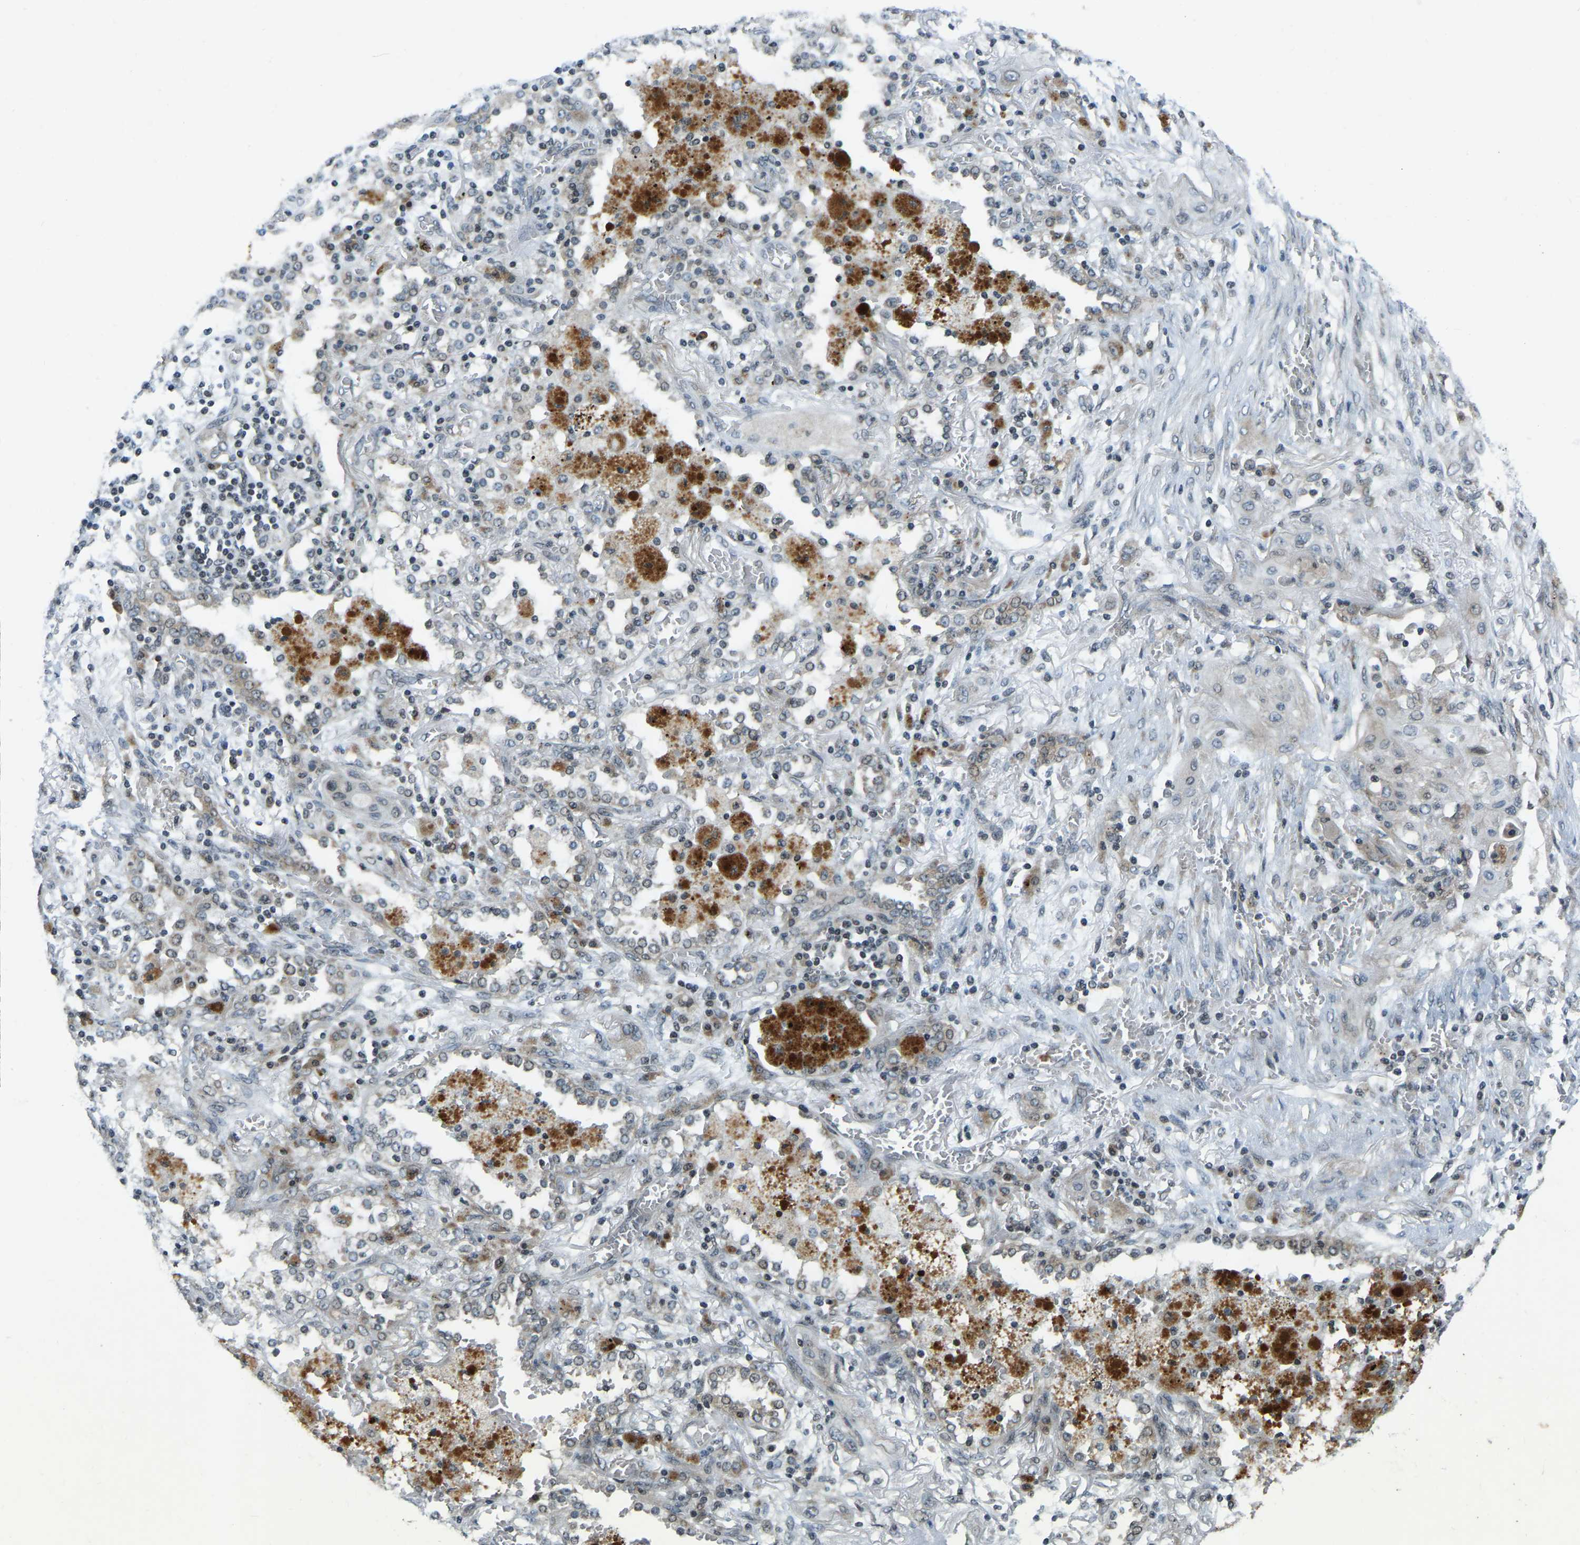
{"staining": {"intensity": "negative", "quantity": "none", "location": "none"}, "tissue": "lung cancer", "cell_type": "Tumor cells", "image_type": "cancer", "snomed": [{"axis": "morphology", "description": "Squamous cell carcinoma, NOS"}, {"axis": "topography", "description": "Lung"}], "caption": "Tumor cells show no significant positivity in squamous cell carcinoma (lung).", "gene": "PARL", "patient": {"sex": "female", "age": 47}}